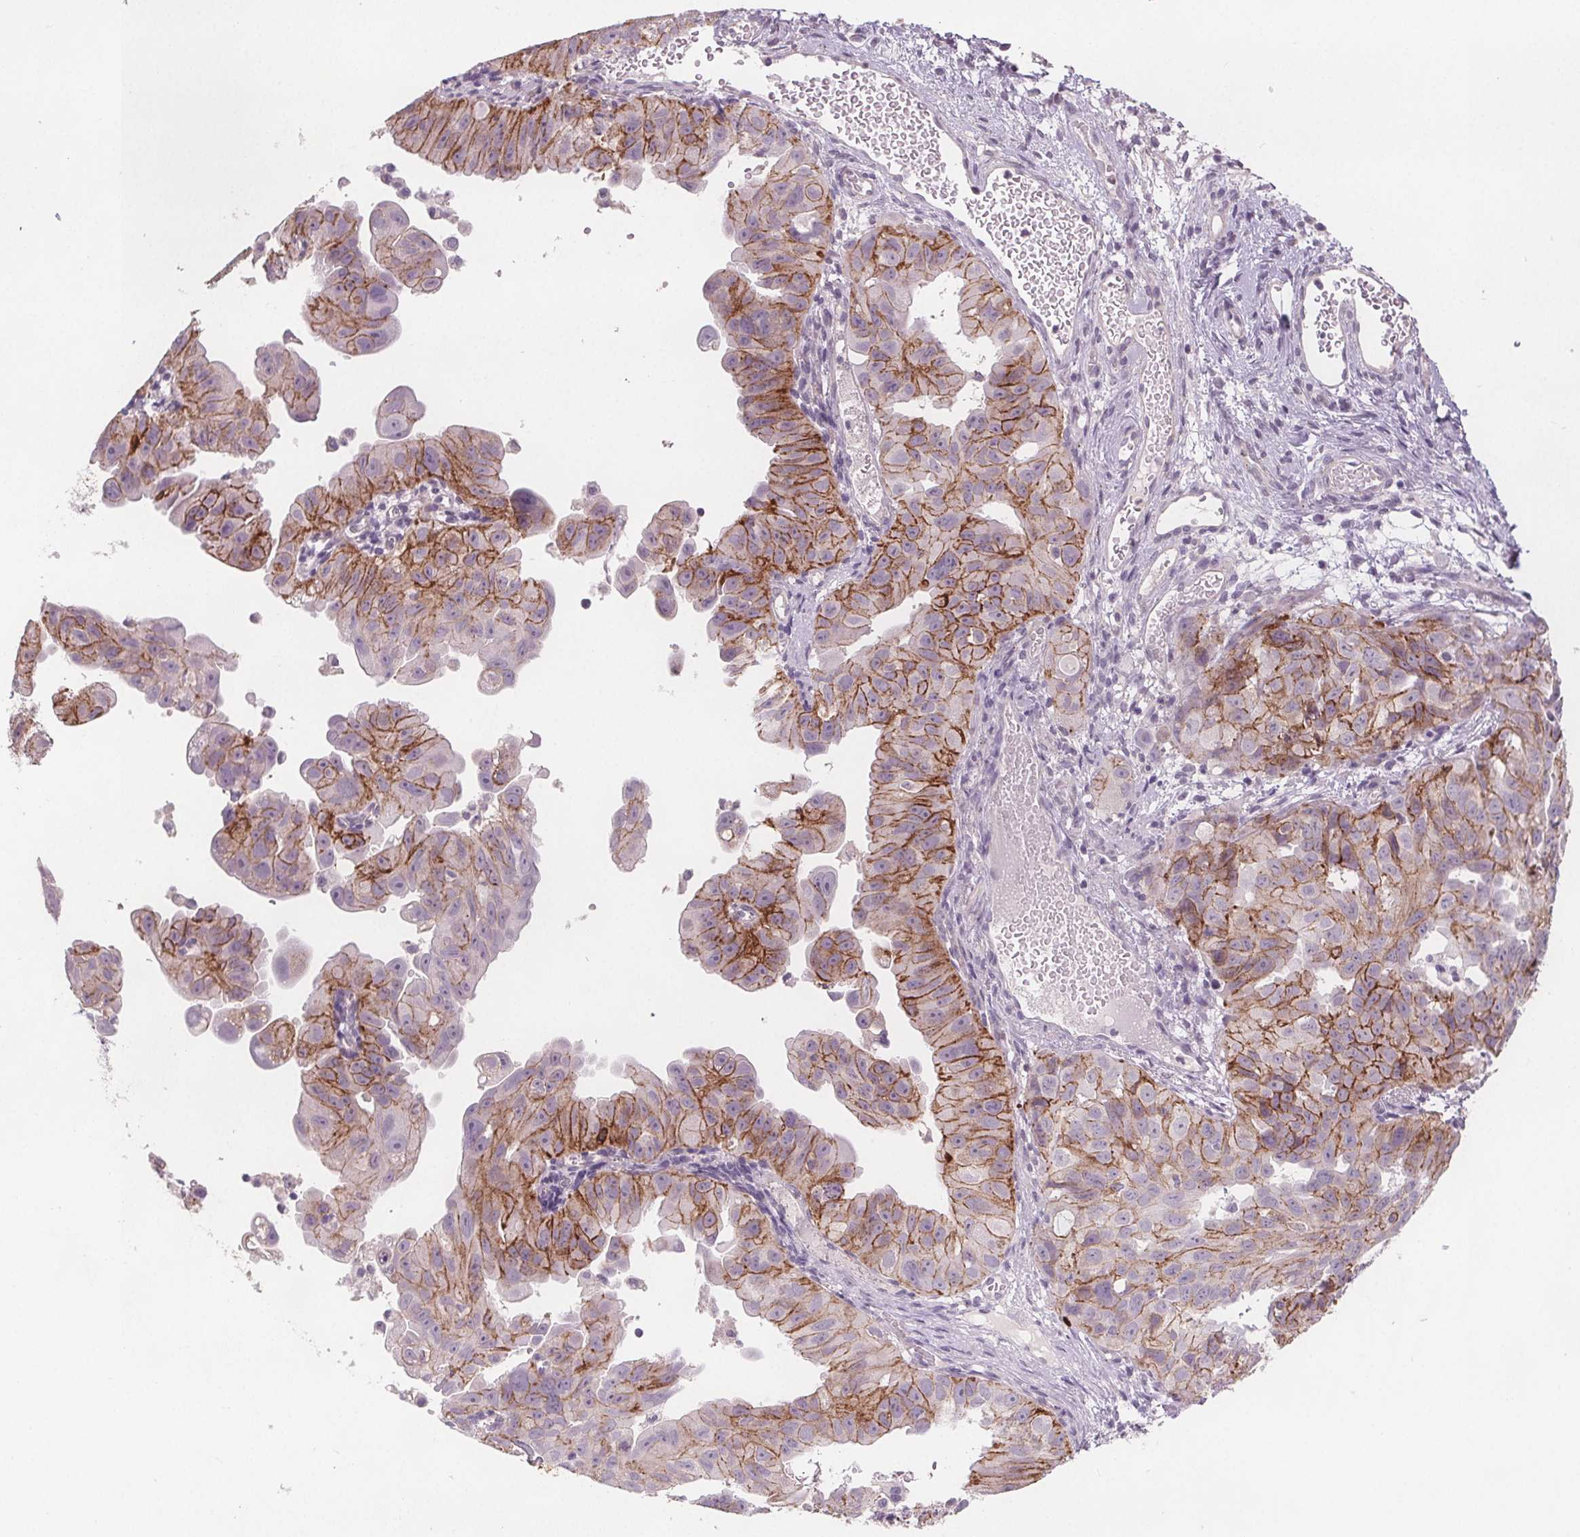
{"staining": {"intensity": "moderate", "quantity": "25%-75%", "location": "cytoplasmic/membranous"}, "tissue": "ovarian cancer", "cell_type": "Tumor cells", "image_type": "cancer", "snomed": [{"axis": "morphology", "description": "Carcinoma, endometroid"}, {"axis": "topography", "description": "Ovary"}], "caption": "A medium amount of moderate cytoplasmic/membranous staining is appreciated in about 25%-75% of tumor cells in ovarian cancer (endometroid carcinoma) tissue.", "gene": "ATP1A1", "patient": {"sex": "female", "age": 85}}